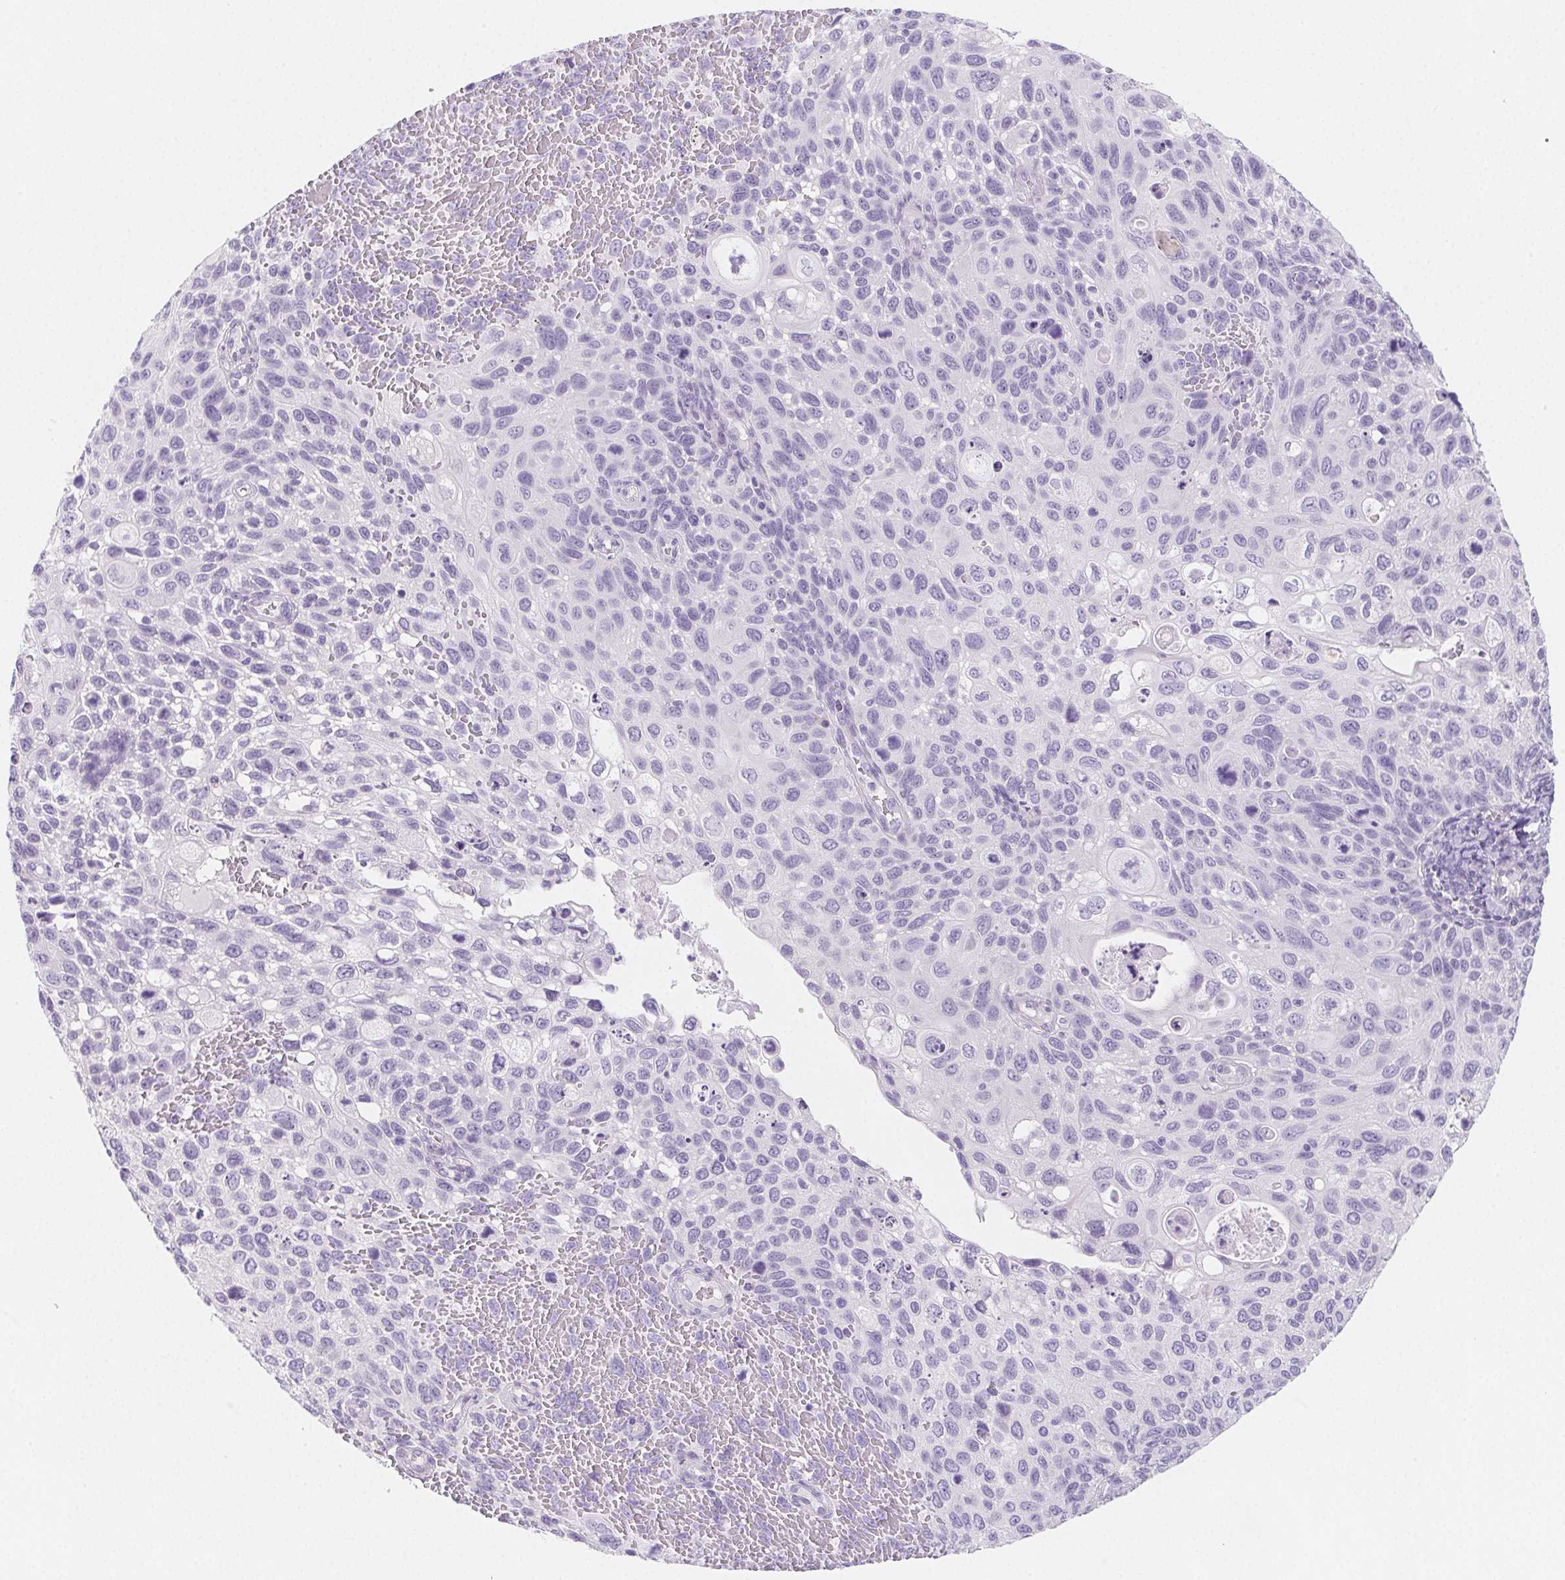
{"staining": {"intensity": "negative", "quantity": "none", "location": "none"}, "tissue": "cervical cancer", "cell_type": "Tumor cells", "image_type": "cancer", "snomed": [{"axis": "morphology", "description": "Squamous cell carcinoma, NOS"}, {"axis": "topography", "description": "Cervix"}], "caption": "Tumor cells are negative for brown protein staining in squamous cell carcinoma (cervical). The staining was performed using DAB to visualize the protein expression in brown, while the nuclei were stained in blue with hematoxylin (Magnification: 20x).", "gene": "ZBBX", "patient": {"sex": "female", "age": 70}}